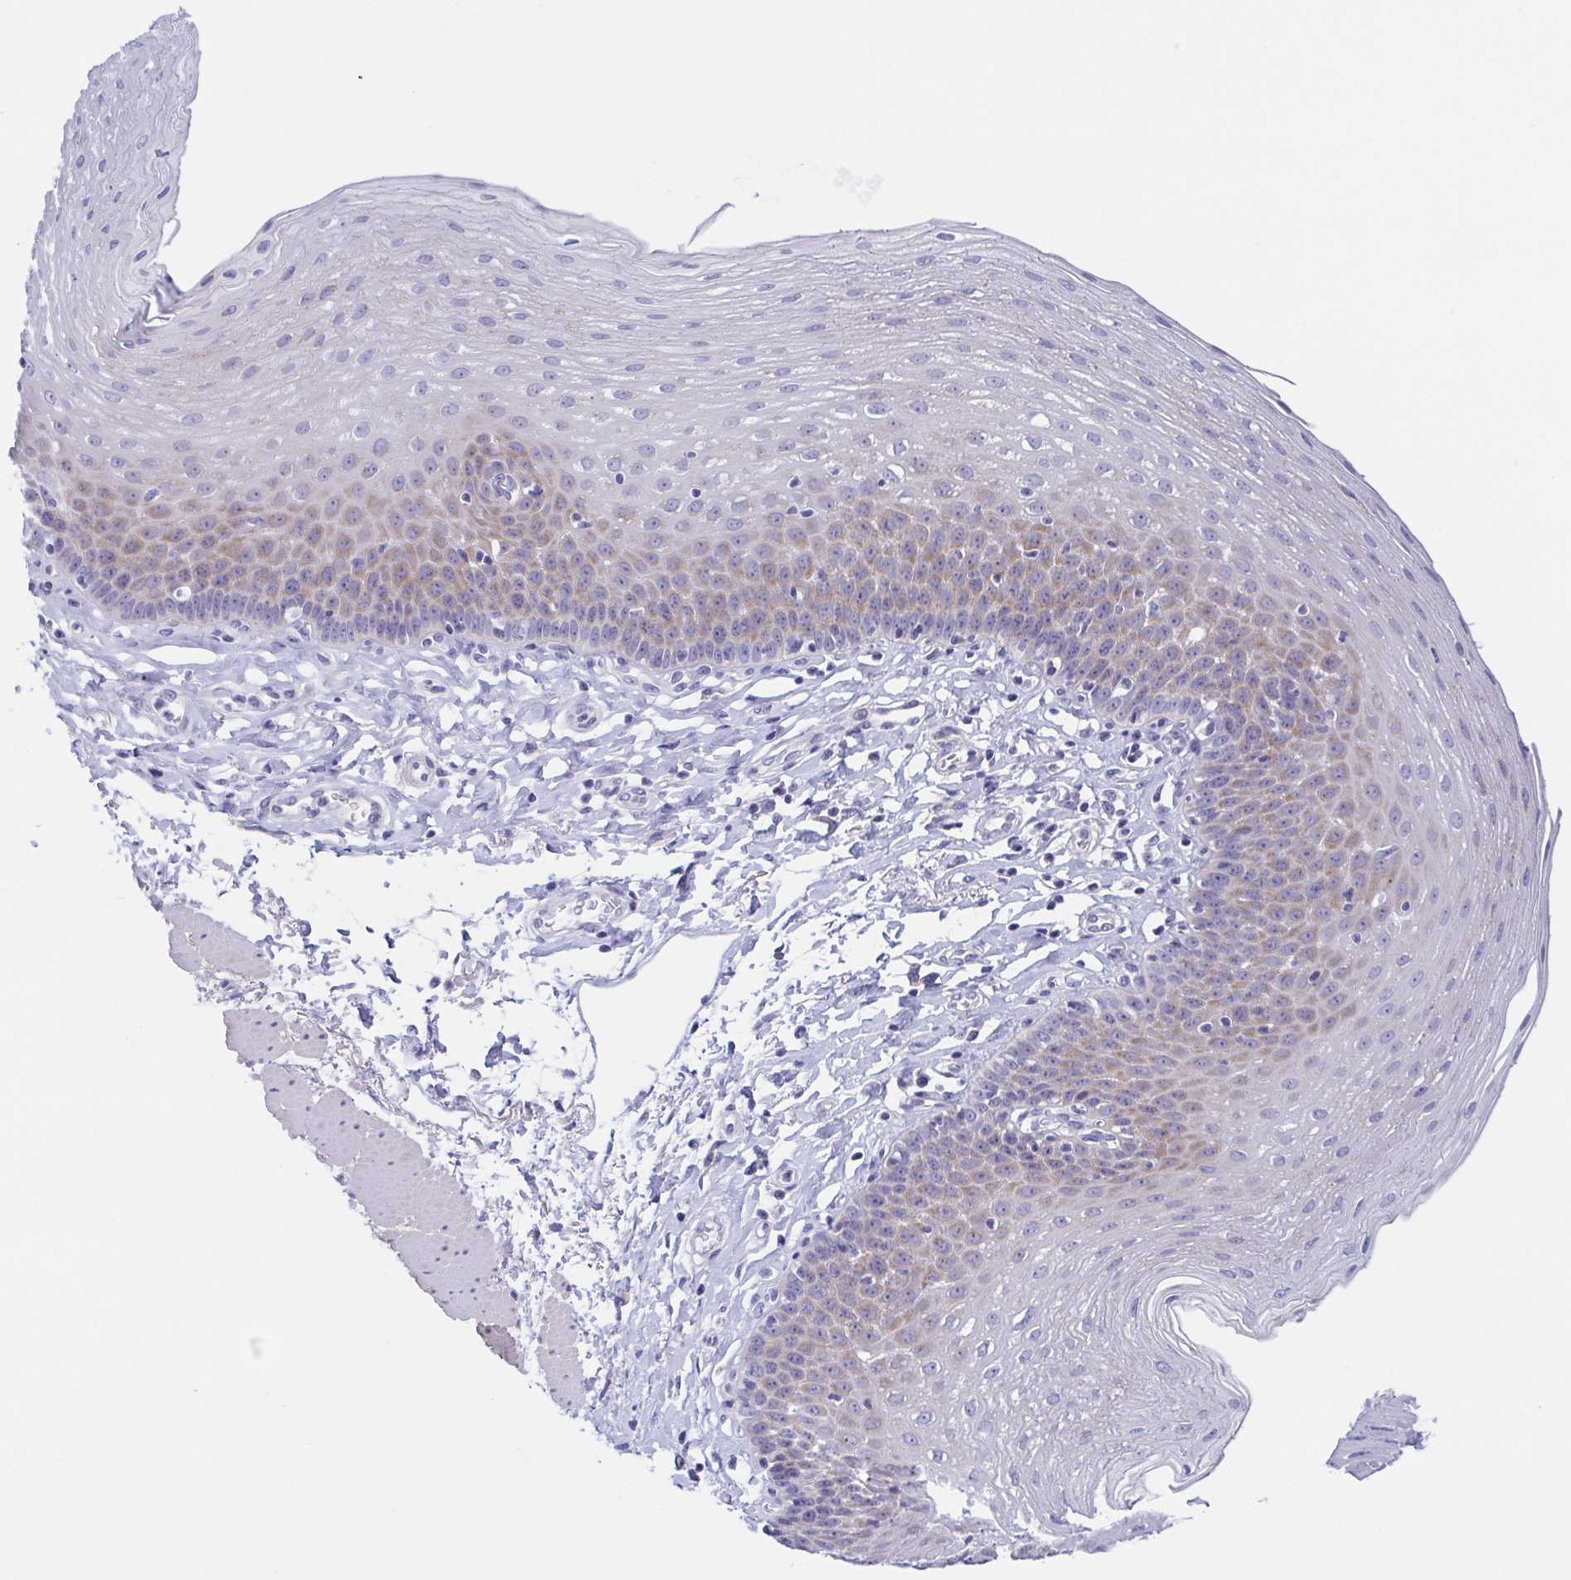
{"staining": {"intensity": "weak", "quantity": "<25%", "location": "cytoplasmic/membranous"}, "tissue": "esophagus", "cell_type": "Squamous epithelial cells", "image_type": "normal", "snomed": [{"axis": "morphology", "description": "Normal tissue, NOS"}, {"axis": "topography", "description": "Esophagus"}], "caption": "This is a photomicrograph of immunohistochemistry staining of unremarkable esophagus, which shows no expression in squamous epithelial cells.", "gene": "MUCL3", "patient": {"sex": "female", "age": 81}}